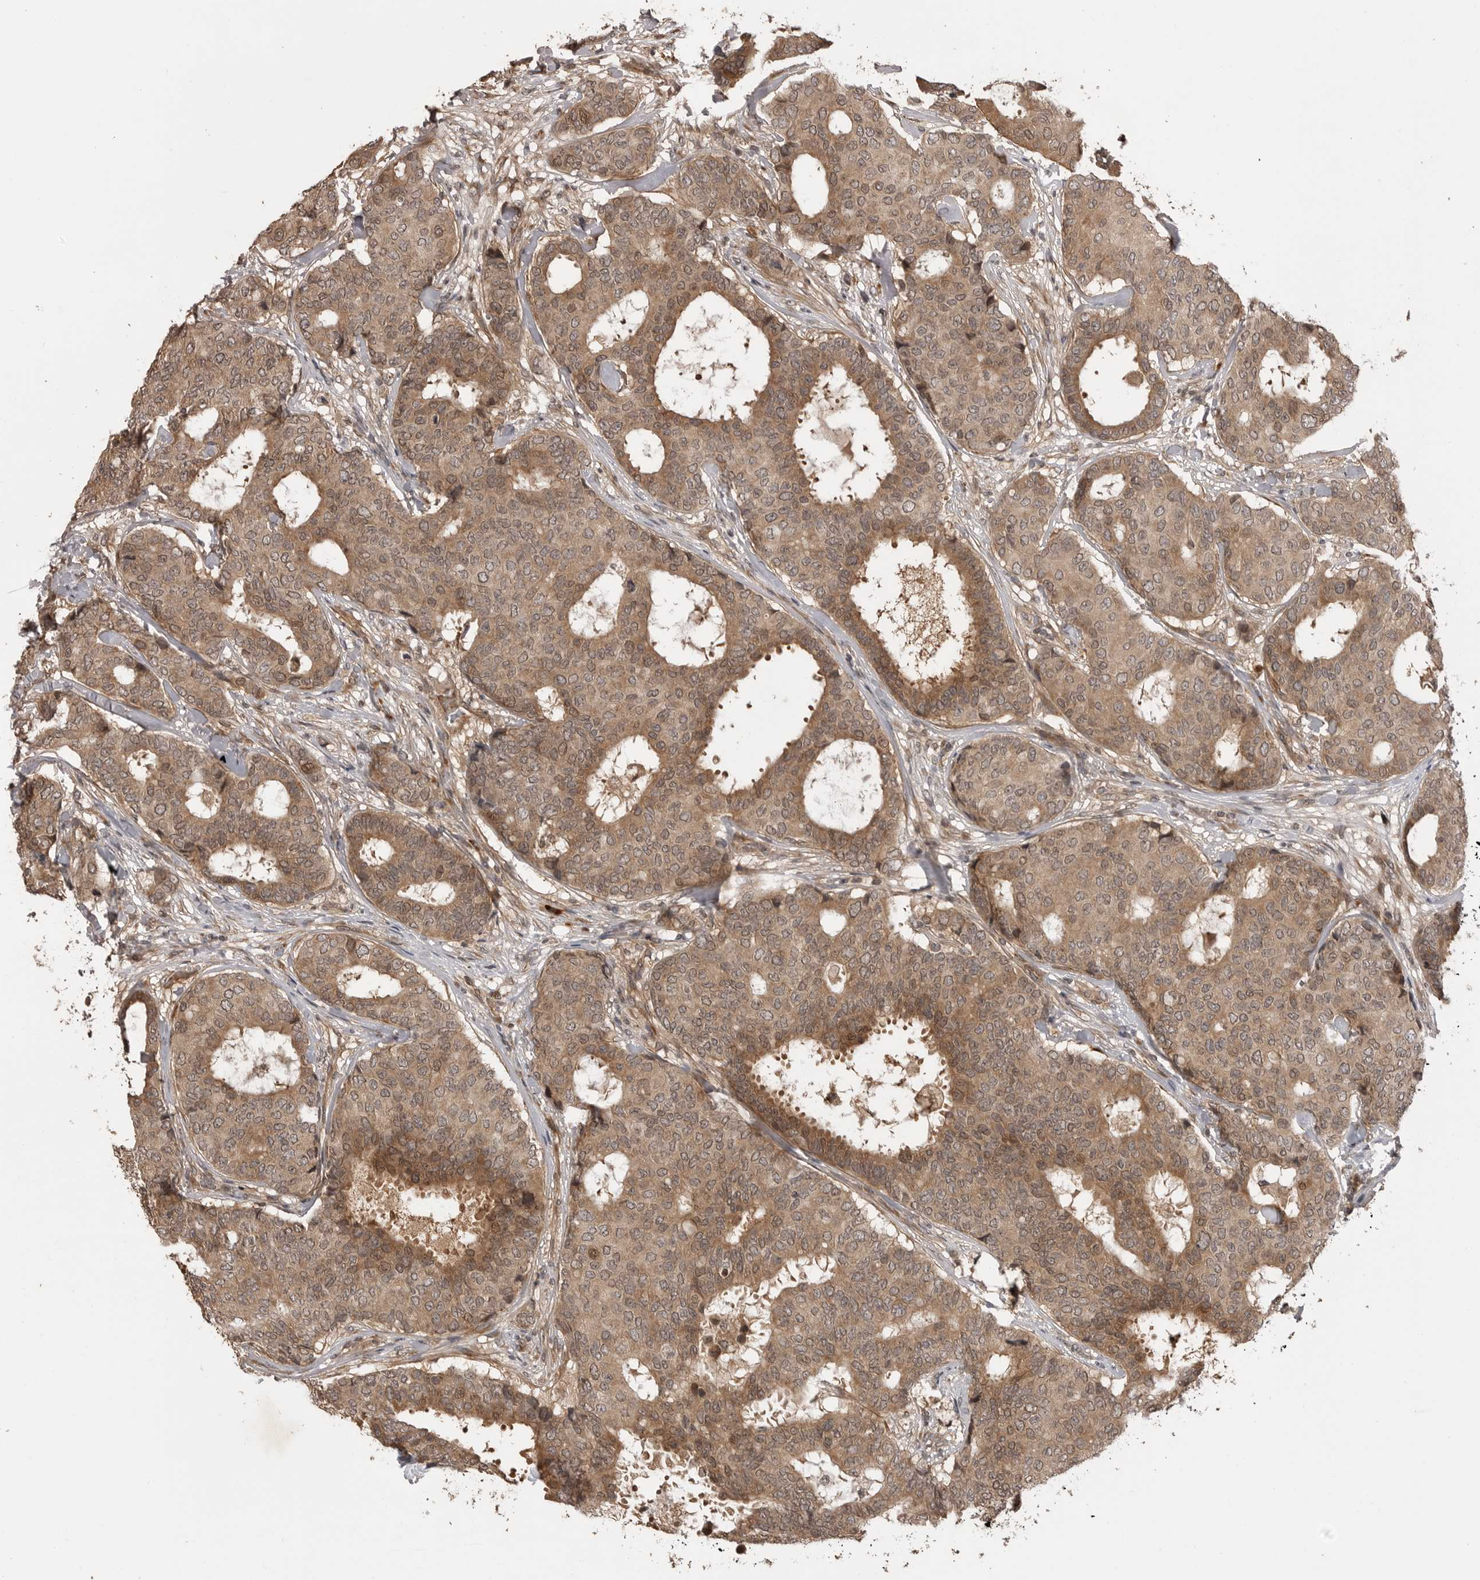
{"staining": {"intensity": "moderate", "quantity": ">75%", "location": "cytoplasmic/membranous"}, "tissue": "breast cancer", "cell_type": "Tumor cells", "image_type": "cancer", "snomed": [{"axis": "morphology", "description": "Duct carcinoma"}, {"axis": "topography", "description": "Breast"}], "caption": "A brown stain labels moderate cytoplasmic/membranous positivity of a protein in breast cancer (infiltrating ductal carcinoma) tumor cells.", "gene": "AKAP7", "patient": {"sex": "female", "age": 75}}